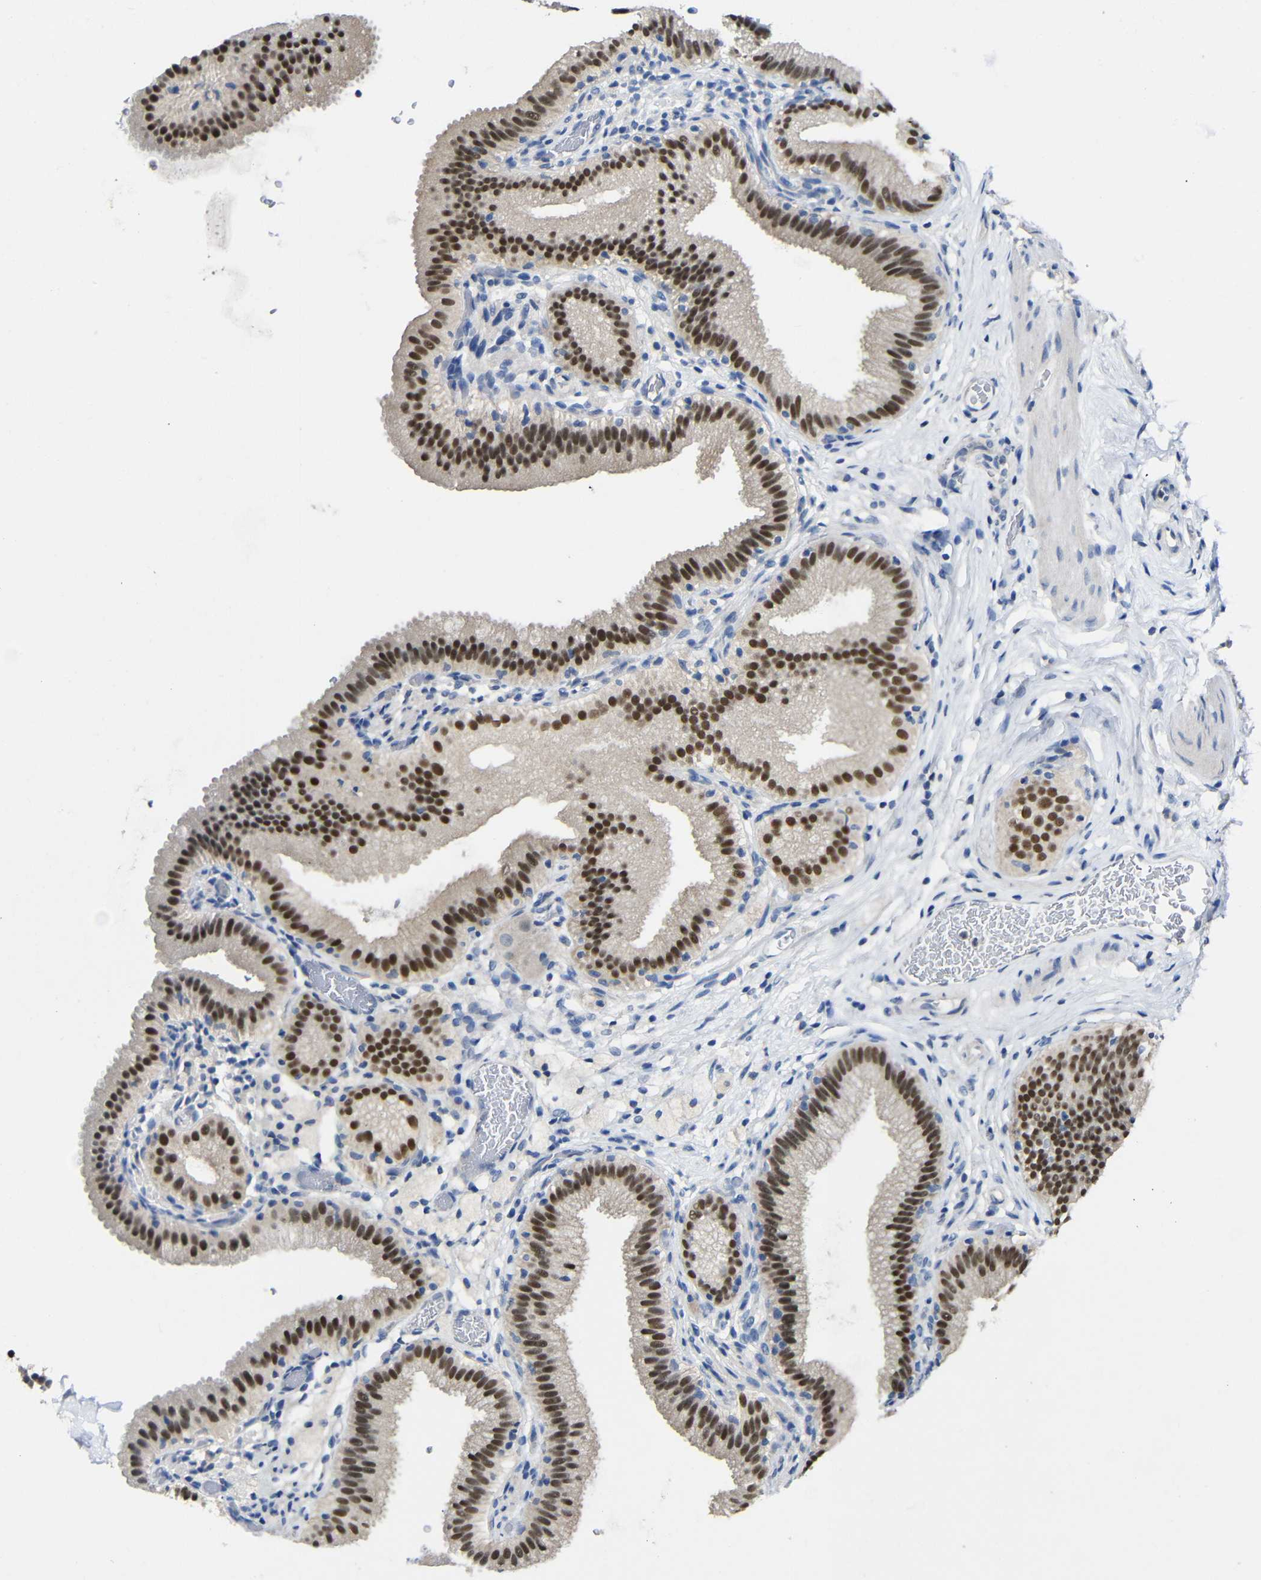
{"staining": {"intensity": "strong", "quantity": ">75%", "location": "nuclear"}, "tissue": "gallbladder", "cell_type": "Glandular cells", "image_type": "normal", "snomed": [{"axis": "morphology", "description": "Normal tissue, NOS"}, {"axis": "topography", "description": "Gallbladder"}], "caption": "Protein staining of normal gallbladder exhibits strong nuclear staining in about >75% of glandular cells. The staining was performed using DAB (3,3'-diaminobenzidine), with brown indicating positive protein expression. Nuclei are stained blue with hematoxylin.", "gene": "HNF1A", "patient": {"sex": "male", "age": 54}}